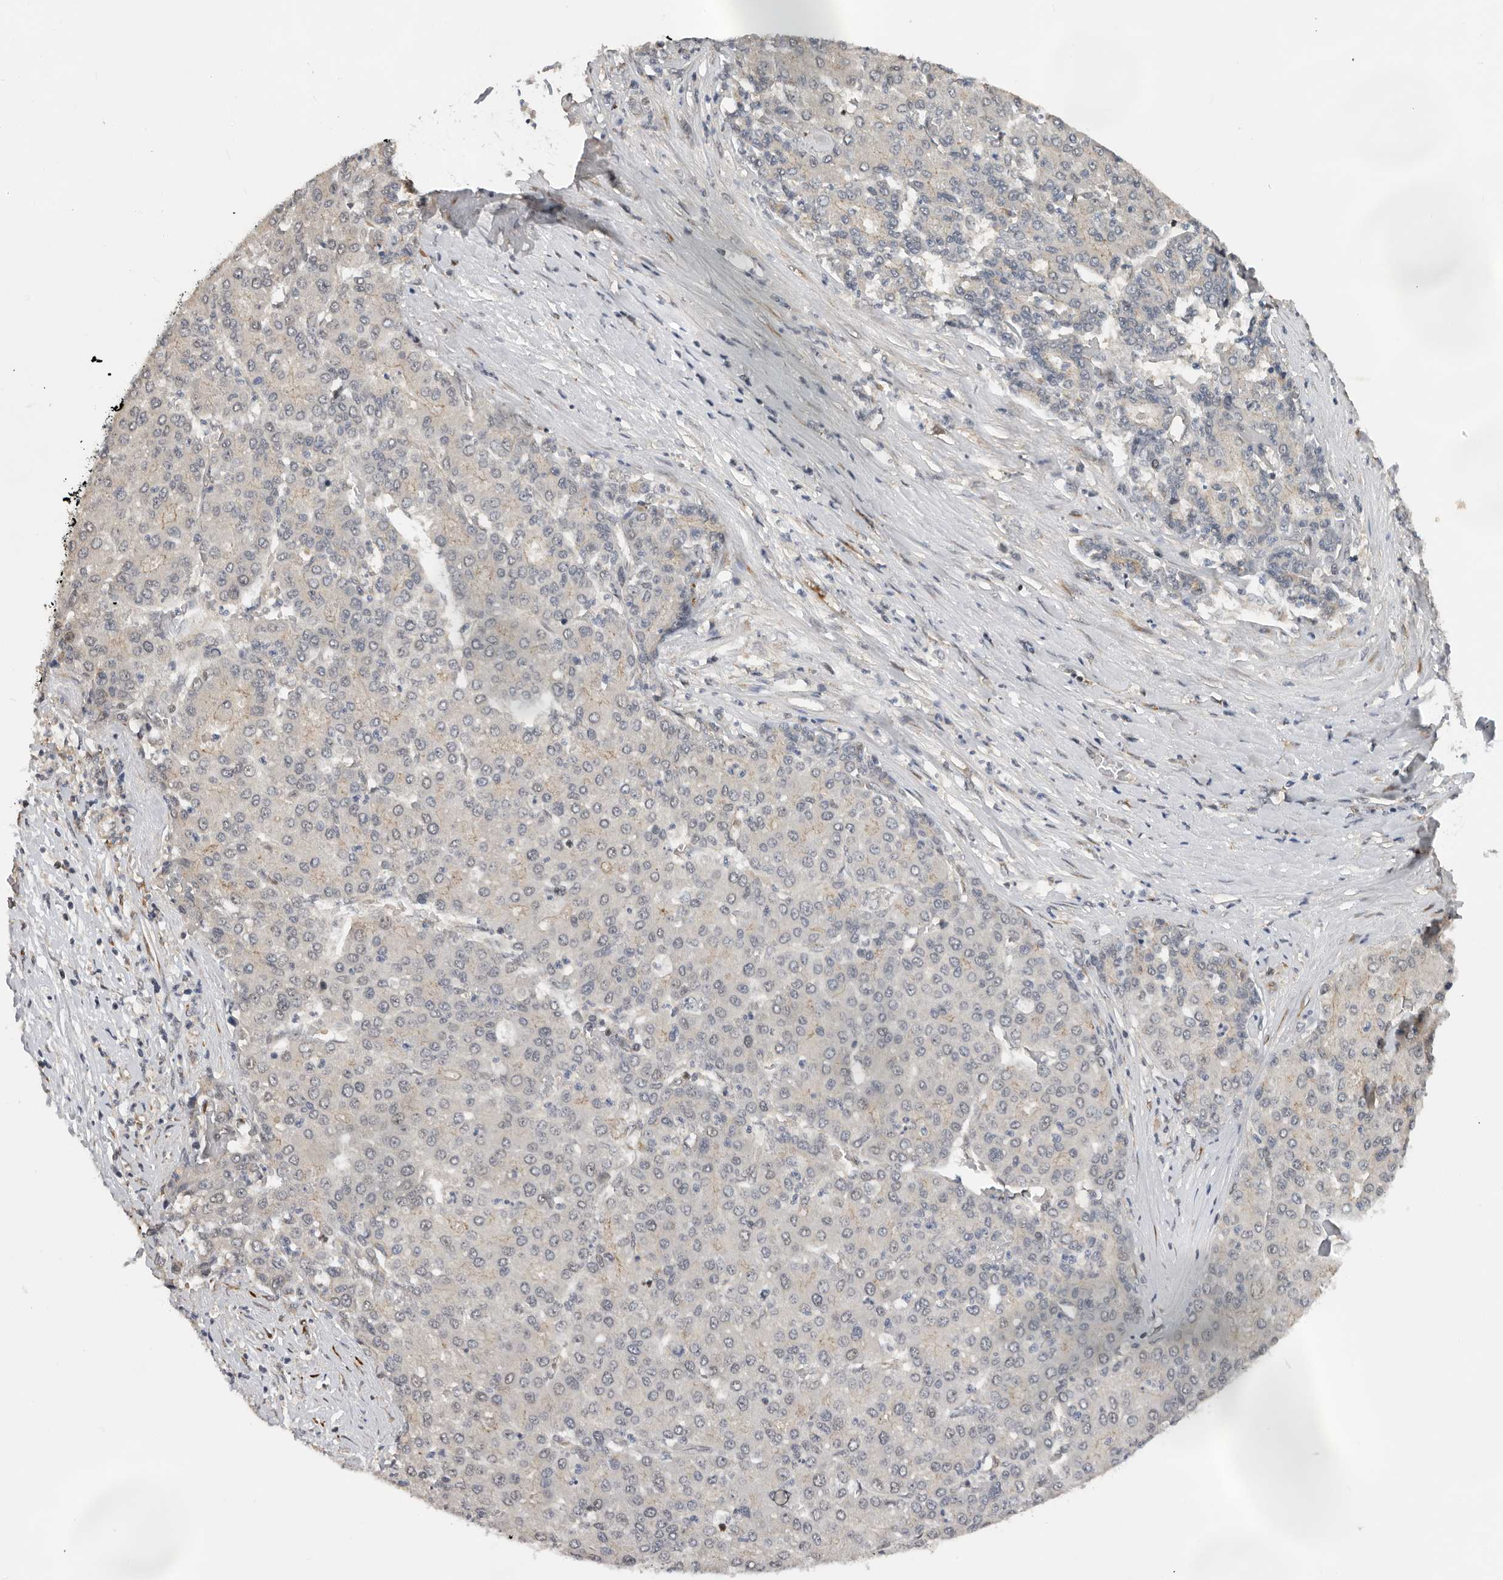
{"staining": {"intensity": "weak", "quantity": "<25%", "location": "nuclear"}, "tissue": "liver cancer", "cell_type": "Tumor cells", "image_type": "cancer", "snomed": [{"axis": "morphology", "description": "Carcinoma, Hepatocellular, NOS"}, {"axis": "topography", "description": "Liver"}], "caption": "Hepatocellular carcinoma (liver) was stained to show a protein in brown. There is no significant positivity in tumor cells. (Brightfield microscopy of DAB immunohistochemistry at high magnification).", "gene": "HENMT1", "patient": {"sex": "male", "age": 65}}